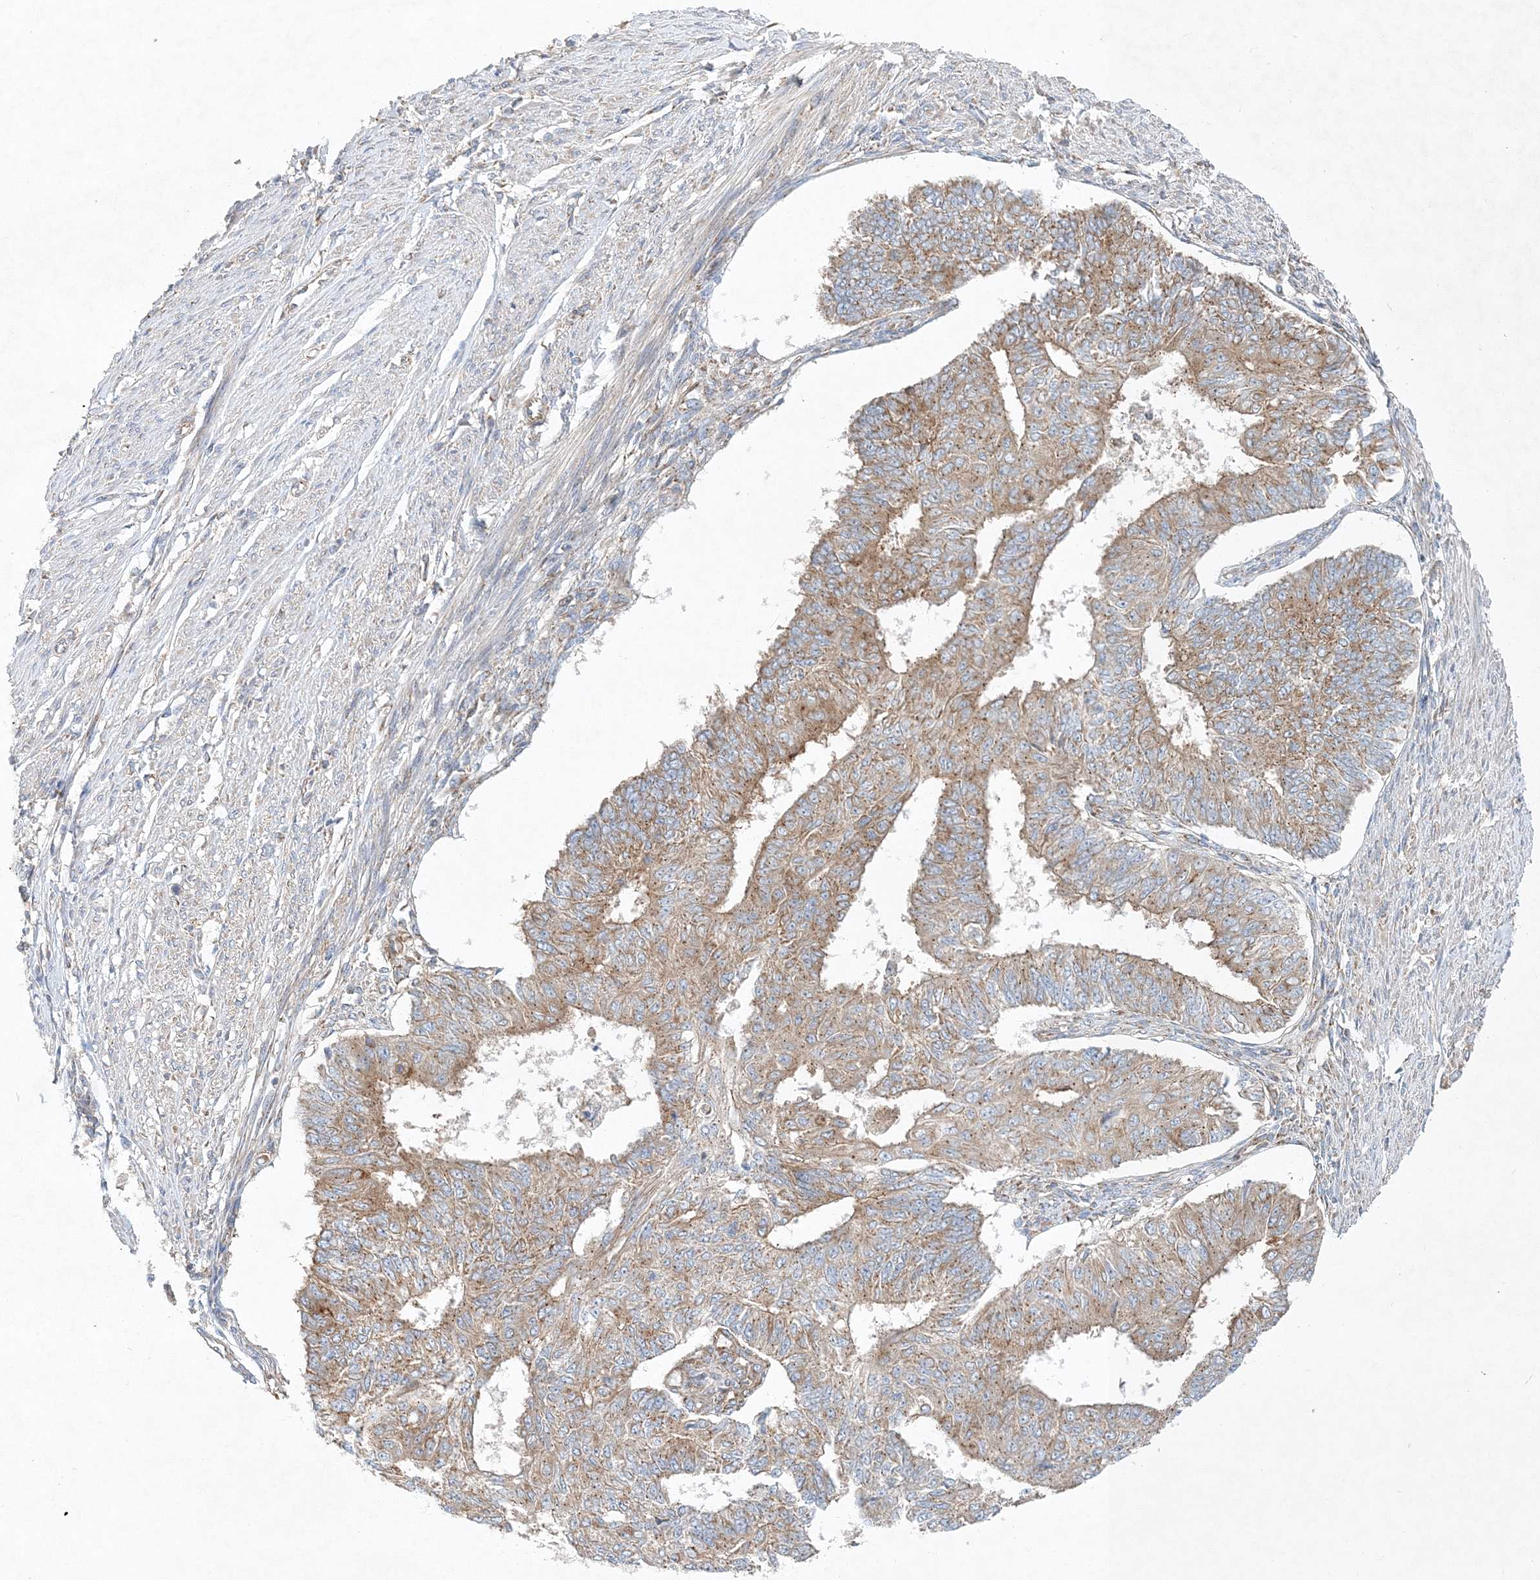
{"staining": {"intensity": "moderate", "quantity": ">75%", "location": "cytoplasmic/membranous"}, "tissue": "endometrial cancer", "cell_type": "Tumor cells", "image_type": "cancer", "snomed": [{"axis": "morphology", "description": "Adenocarcinoma, NOS"}, {"axis": "topography", "description": "Endometrium"}], "caption": "Immunohistochemistry (IHC) of human endometrial adenocarcinoma demonstrates medium levels of moderate cytoplasmic/membranous positivity in about >75% of tumor cells.", "gene": "SEC23IP", "patient": {"sex": "female", "age": 32}}